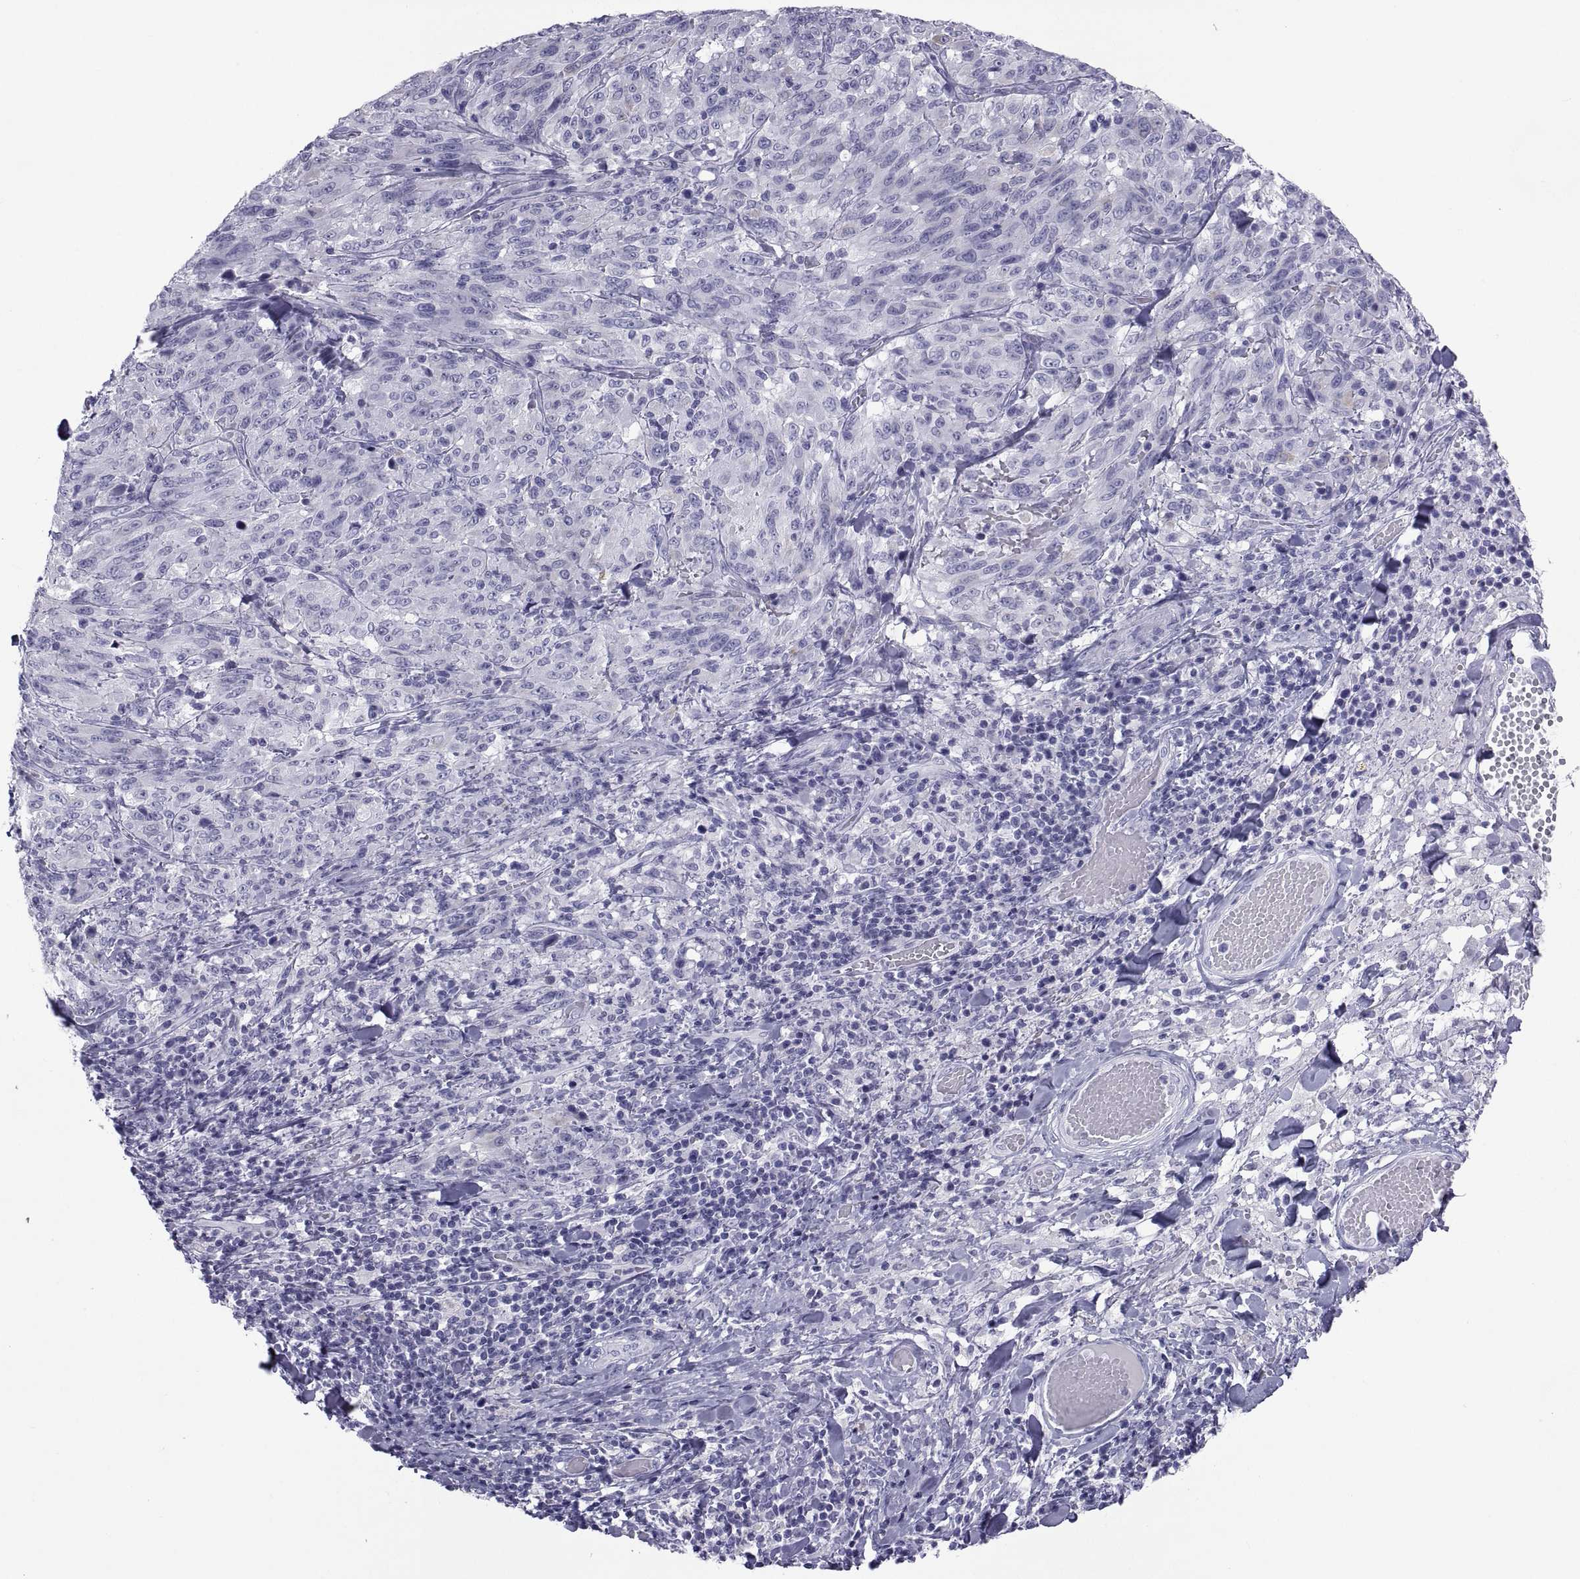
{"staining": {"intensity": "negative", "quantity": "none", "location": "none"}, "tissue": "melanoma", "cell_type": "Tumor cells", "image_type": "cancer", "snomed": [{"axis": "morphology", "description": "Malignant melanoma, NOS"}, {"axis": "topography", "description": "Skin"}], "caption": "IHC image of neoplastic tissue: human melanoma stained with DAB (3,3'-diaminobenzidine) demonstrates no significant protein positivity in tumor cells.", "gene": "NPTX2", "patient": {"sex": "female", "age": 91}}